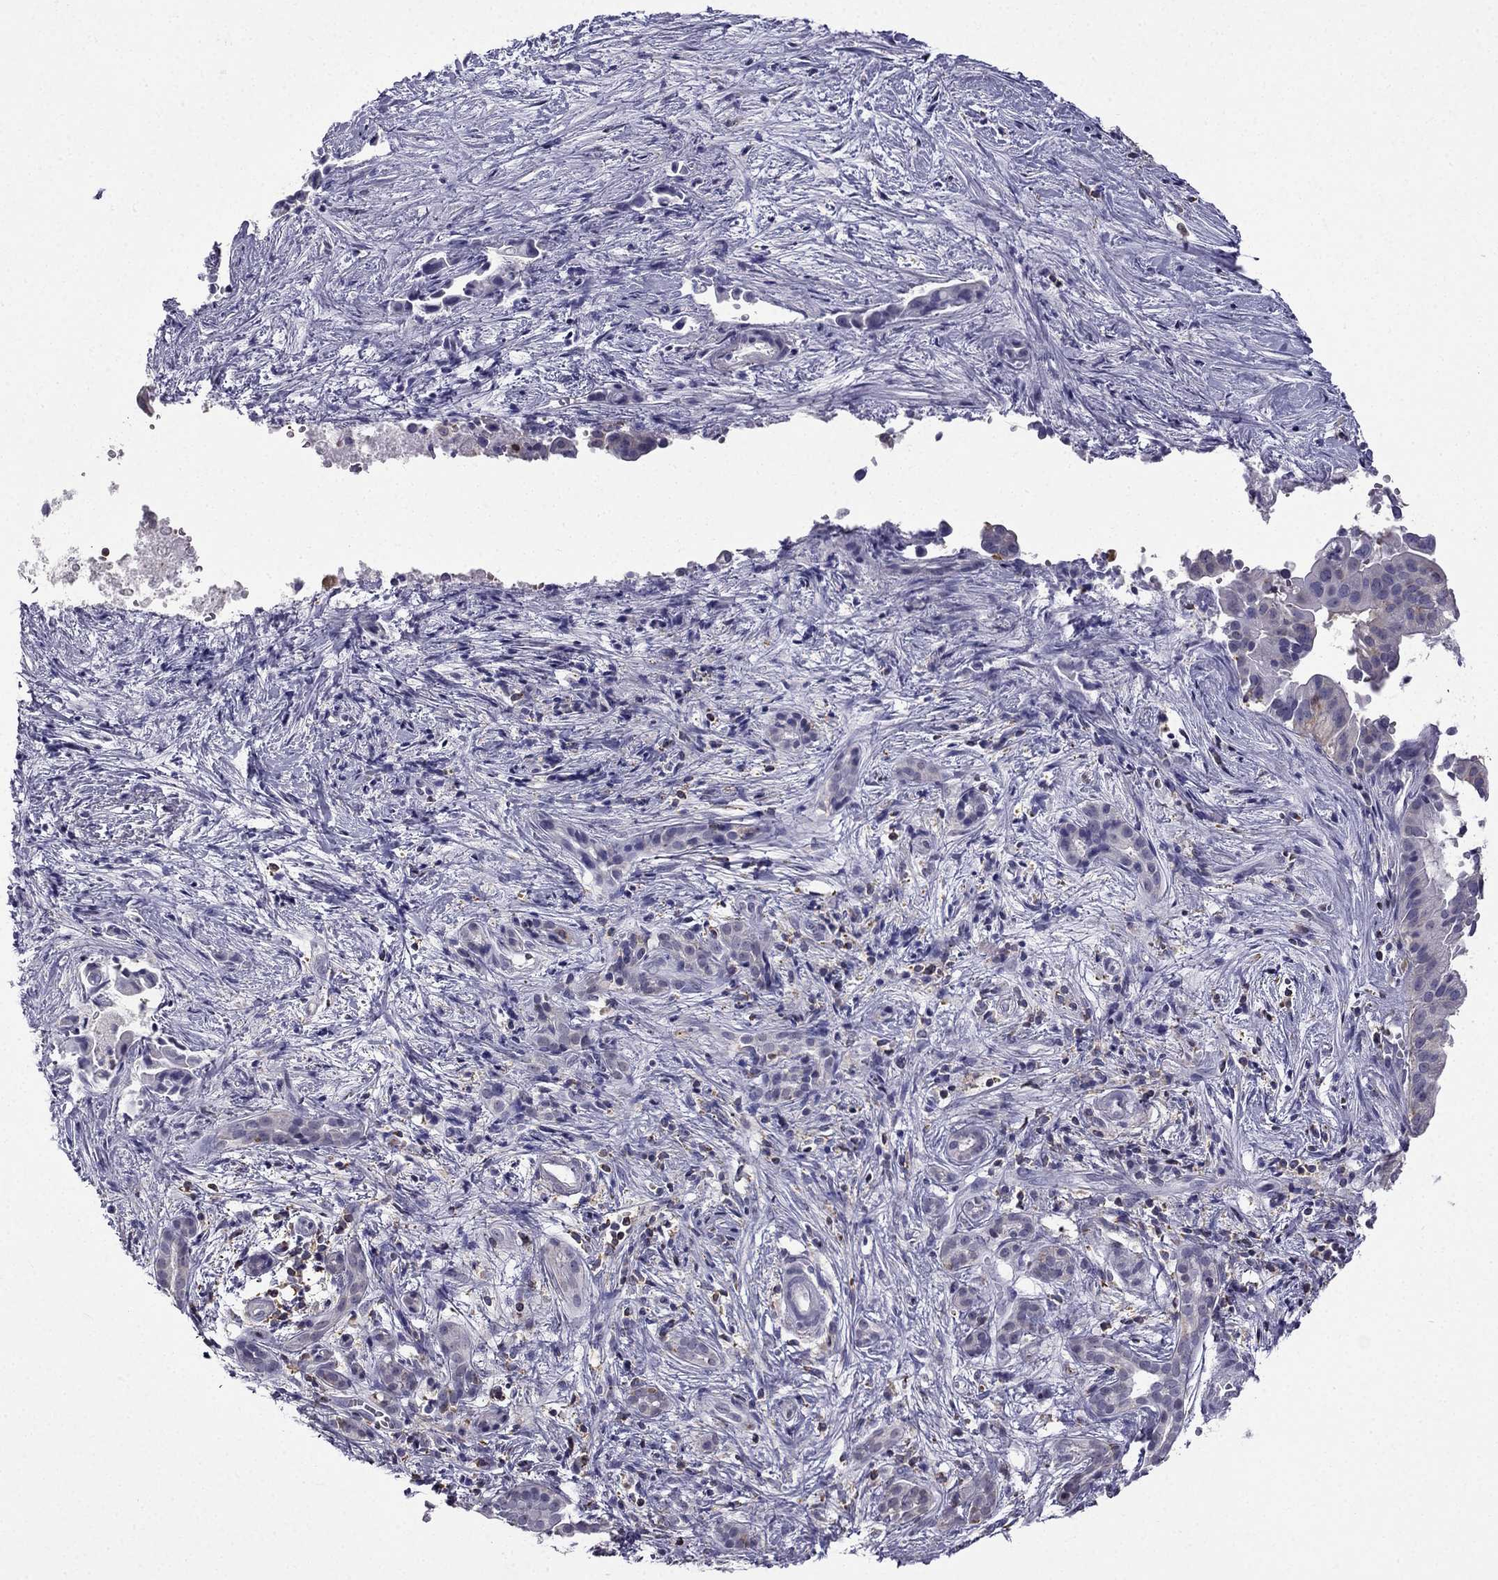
{"staining": {"intensity": "negative", "quantity": "none", "location": "none"}, "tissue": "pancreatic cancer", "cell_type": "Tumor cells", "image_type": "cancer", "snomed": [{"axis": "morphology", "description": "Adenocarcinoma, NOS"}, {"axis": "topography", "description": "Pancreas"}], "caption": "Immunohistochemical staining of human adenocarcinoma (pancreatic) displays no significant staining in tumor cells.", "gene": "CCK", "patient": {"sex": "male", "age": 61}}